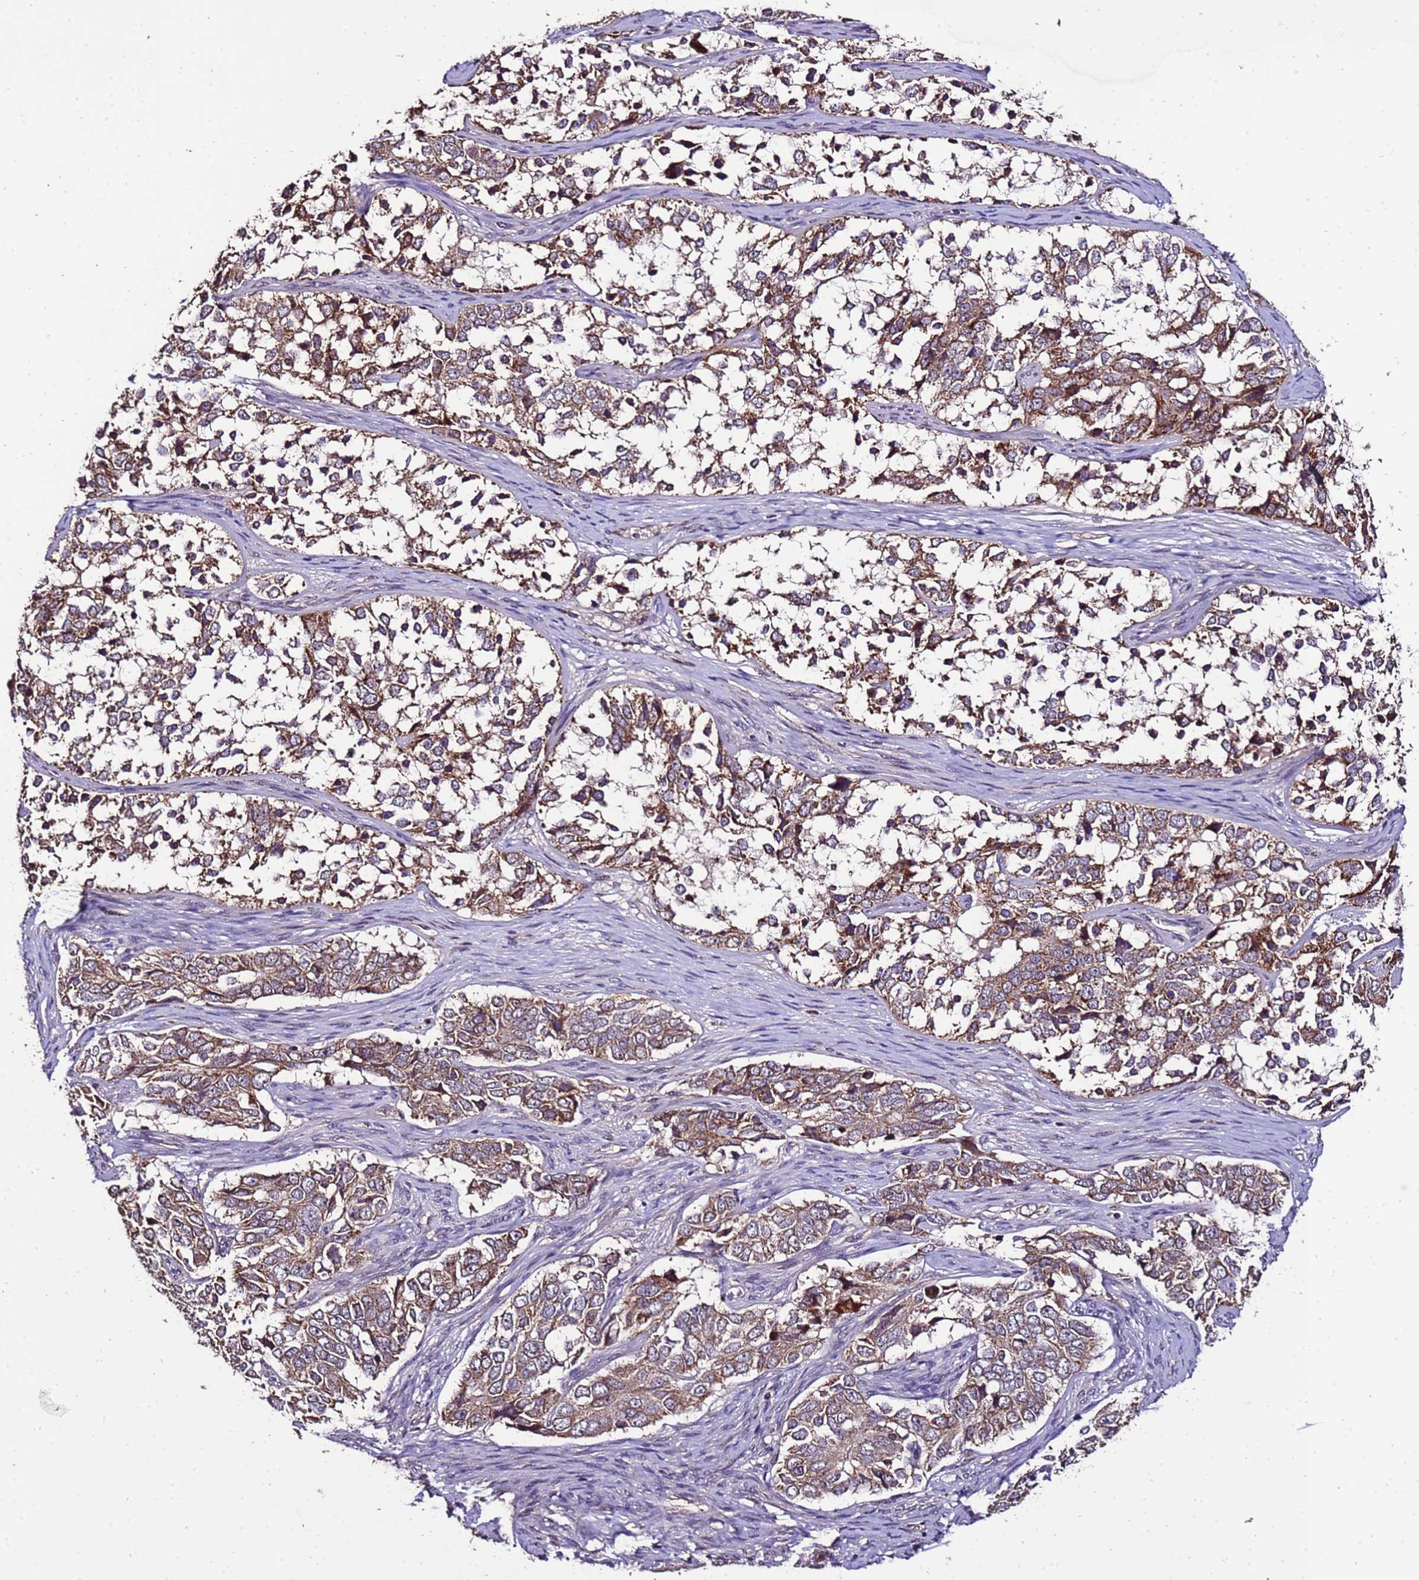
{"staining": {"intensity": "moderate", "quantity": ">75%", "location": "cytoplasmic/membranous"}, "tissue": "ovarian cancer", "cell_type": "Tumor cells", "image_type": "cancer", "snomed": [{"axis": "morphology", "description": "Carcinoma, endometroid"}, {"axis": "topography", "description": "Ovary"}], "caption": "Ovarian cancer was stained to show a protein in brown. There is medium levels of moderate cytoplasmic/membranous staining in about >75% of tumor cells.", "gene": "ZNF329", "patient": {"sex": "female", "age": 51}}